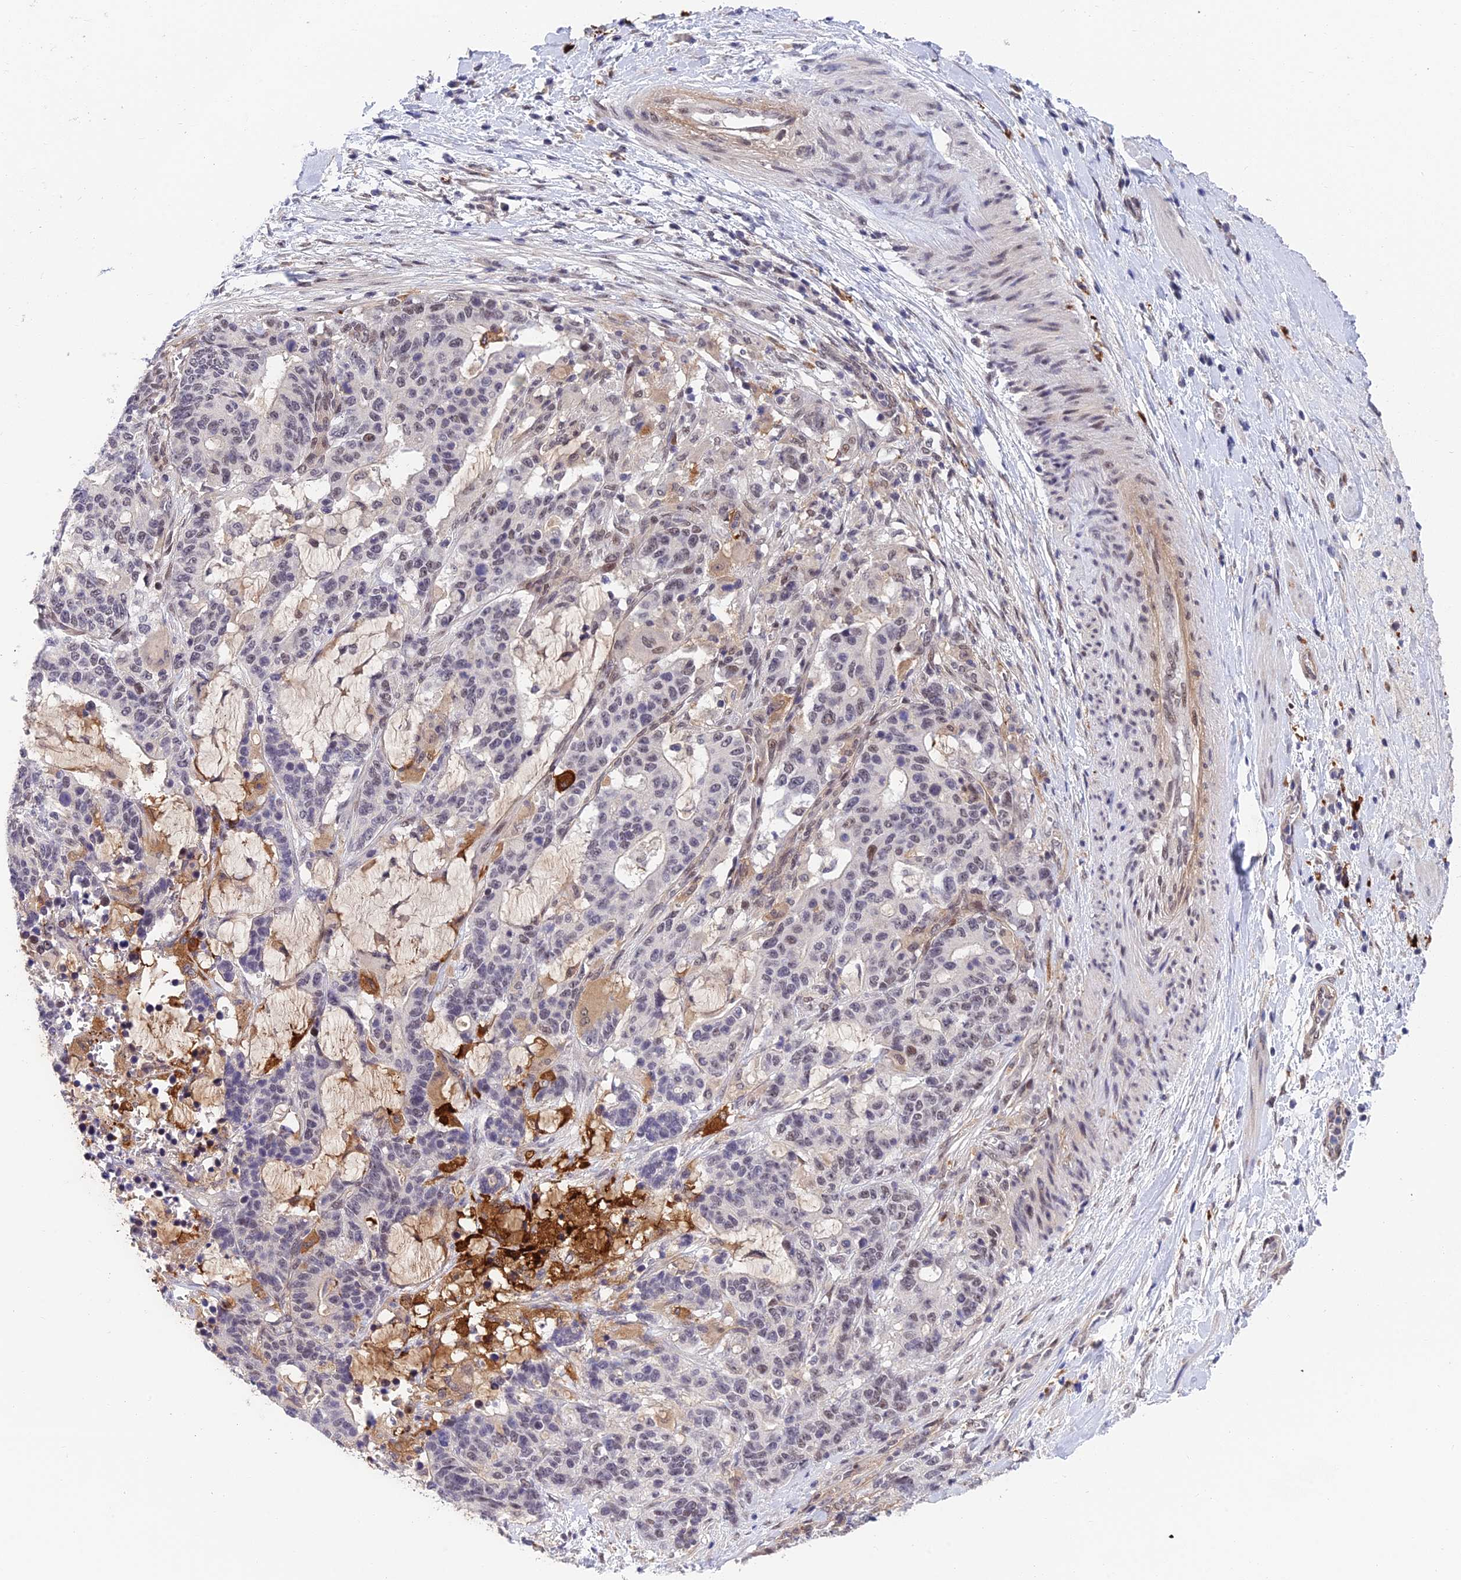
{"staining": {"intensity": "weak", "quantity": "<25%", "location": "nuclear"}, "tissue": "stomach cancer", "cell_type": "Tumor cells", "image_type": "cancer", "snomed": [{"axis": "morphology", "description": "Normal tissue, NOS"}, {"axis": "morphology", "description": "Adenocarcinoma, NOS"}, {"axis": "topography", "description": "Stomach"}], "caption": "This is a image of immunohistochemistry (IHC) staining of stomach cancer (adenocarcinoma), which shows no staining in tumor cells.", "gene": "NSMCE1", "patient": {"sex": "female", "age": 64}}